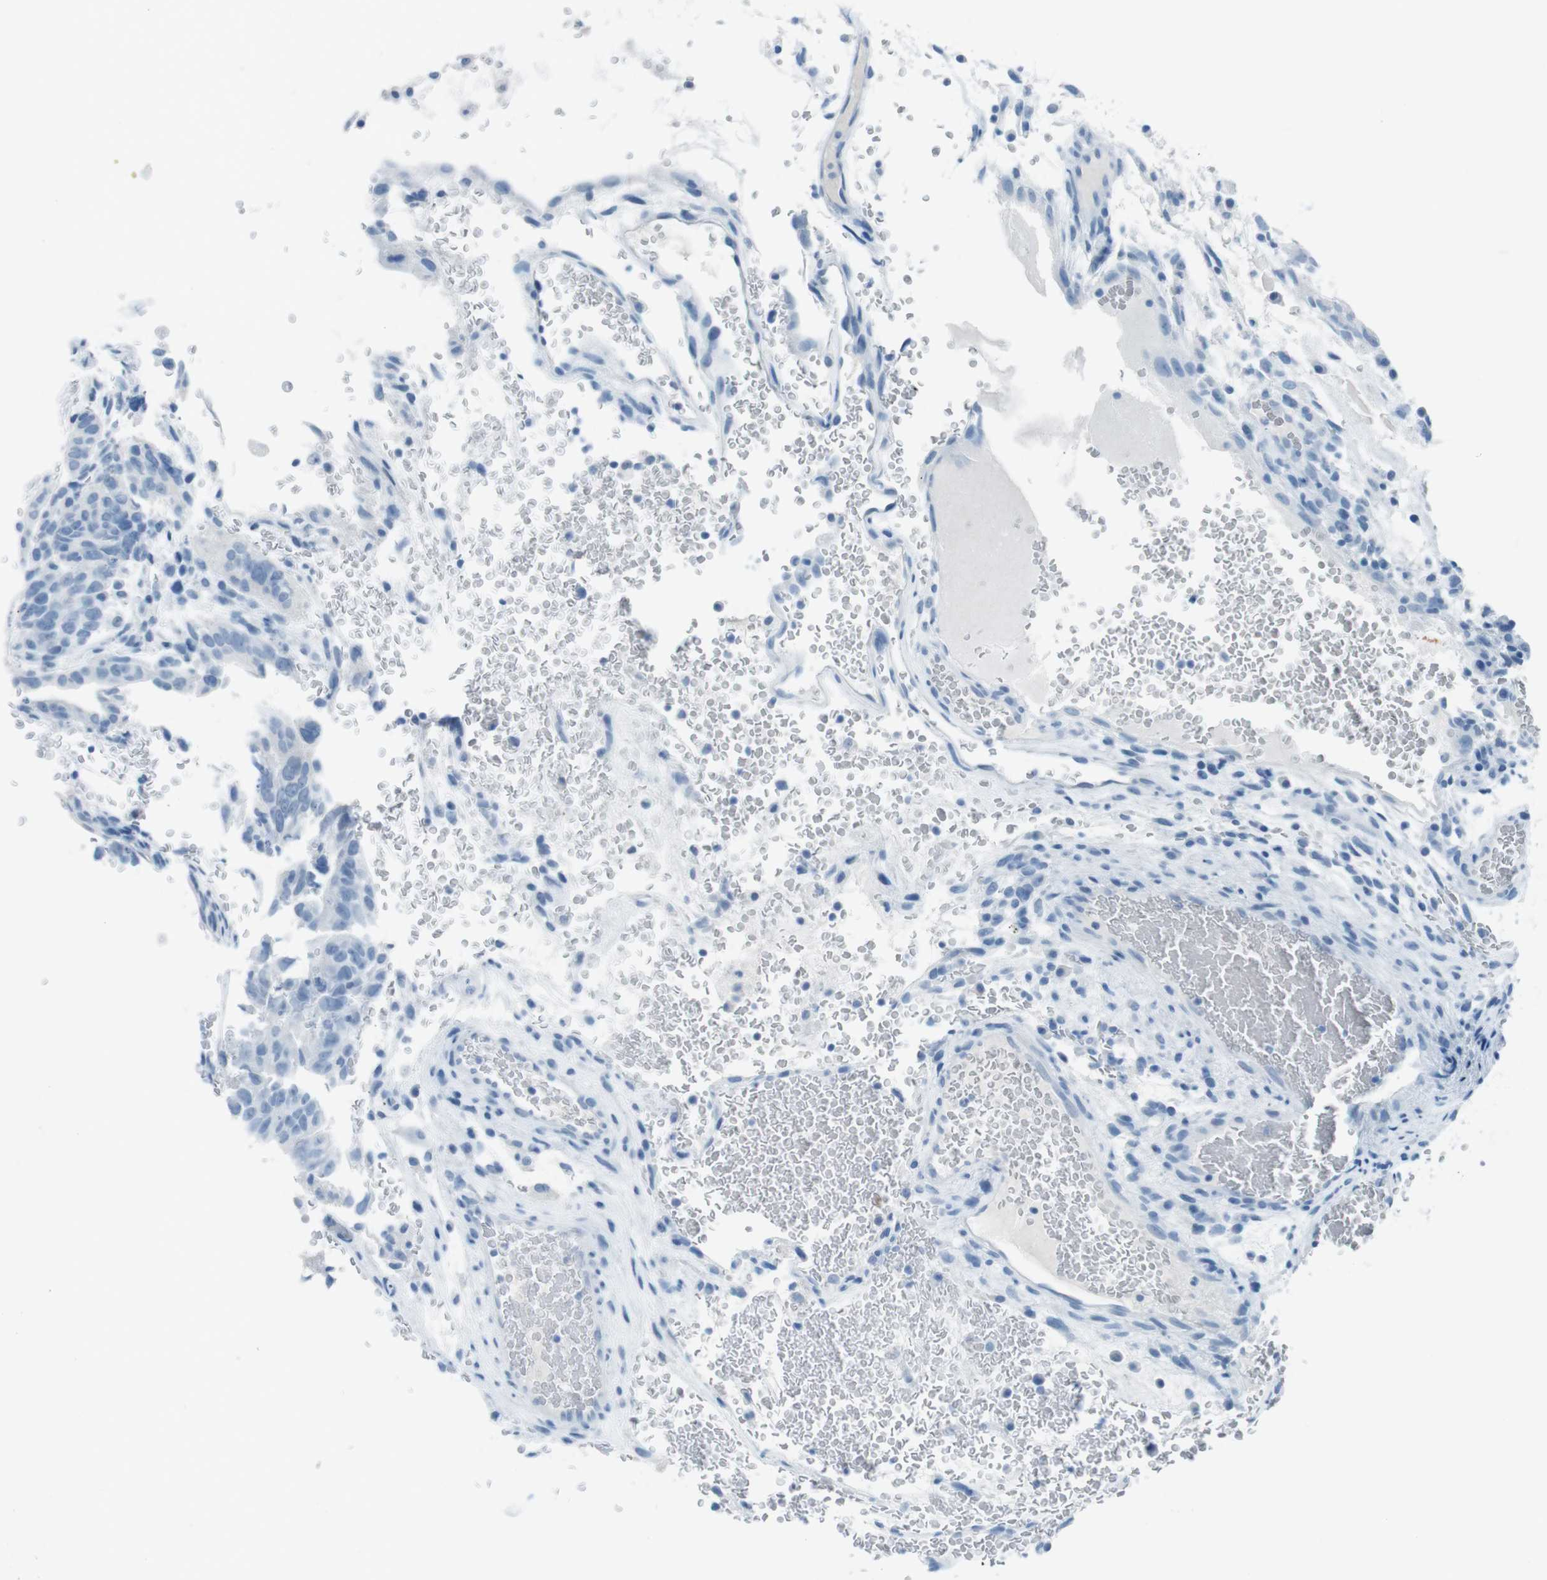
{"staining": {"intensity": "negative", "quantity": "none", "location": "none"}, "tissue": "testis cancer", "cell_type": "Tumor cells", "image_type": "cancer", "snomed": [{"axis": "morphology", "description": "Seminoma, NOS"}, {"axis": "morphology", "description": "Carcinoma, Embryonal, NOS"}, {"axis": "topography", "description": "Testis"}], "caption": "Testis cancer (seminoma) was stained to show a protein in brown. There is no significant positivity in tumor cells.", "gene": "TMEM207", "patient": {"sex": "male", "age": 52}}